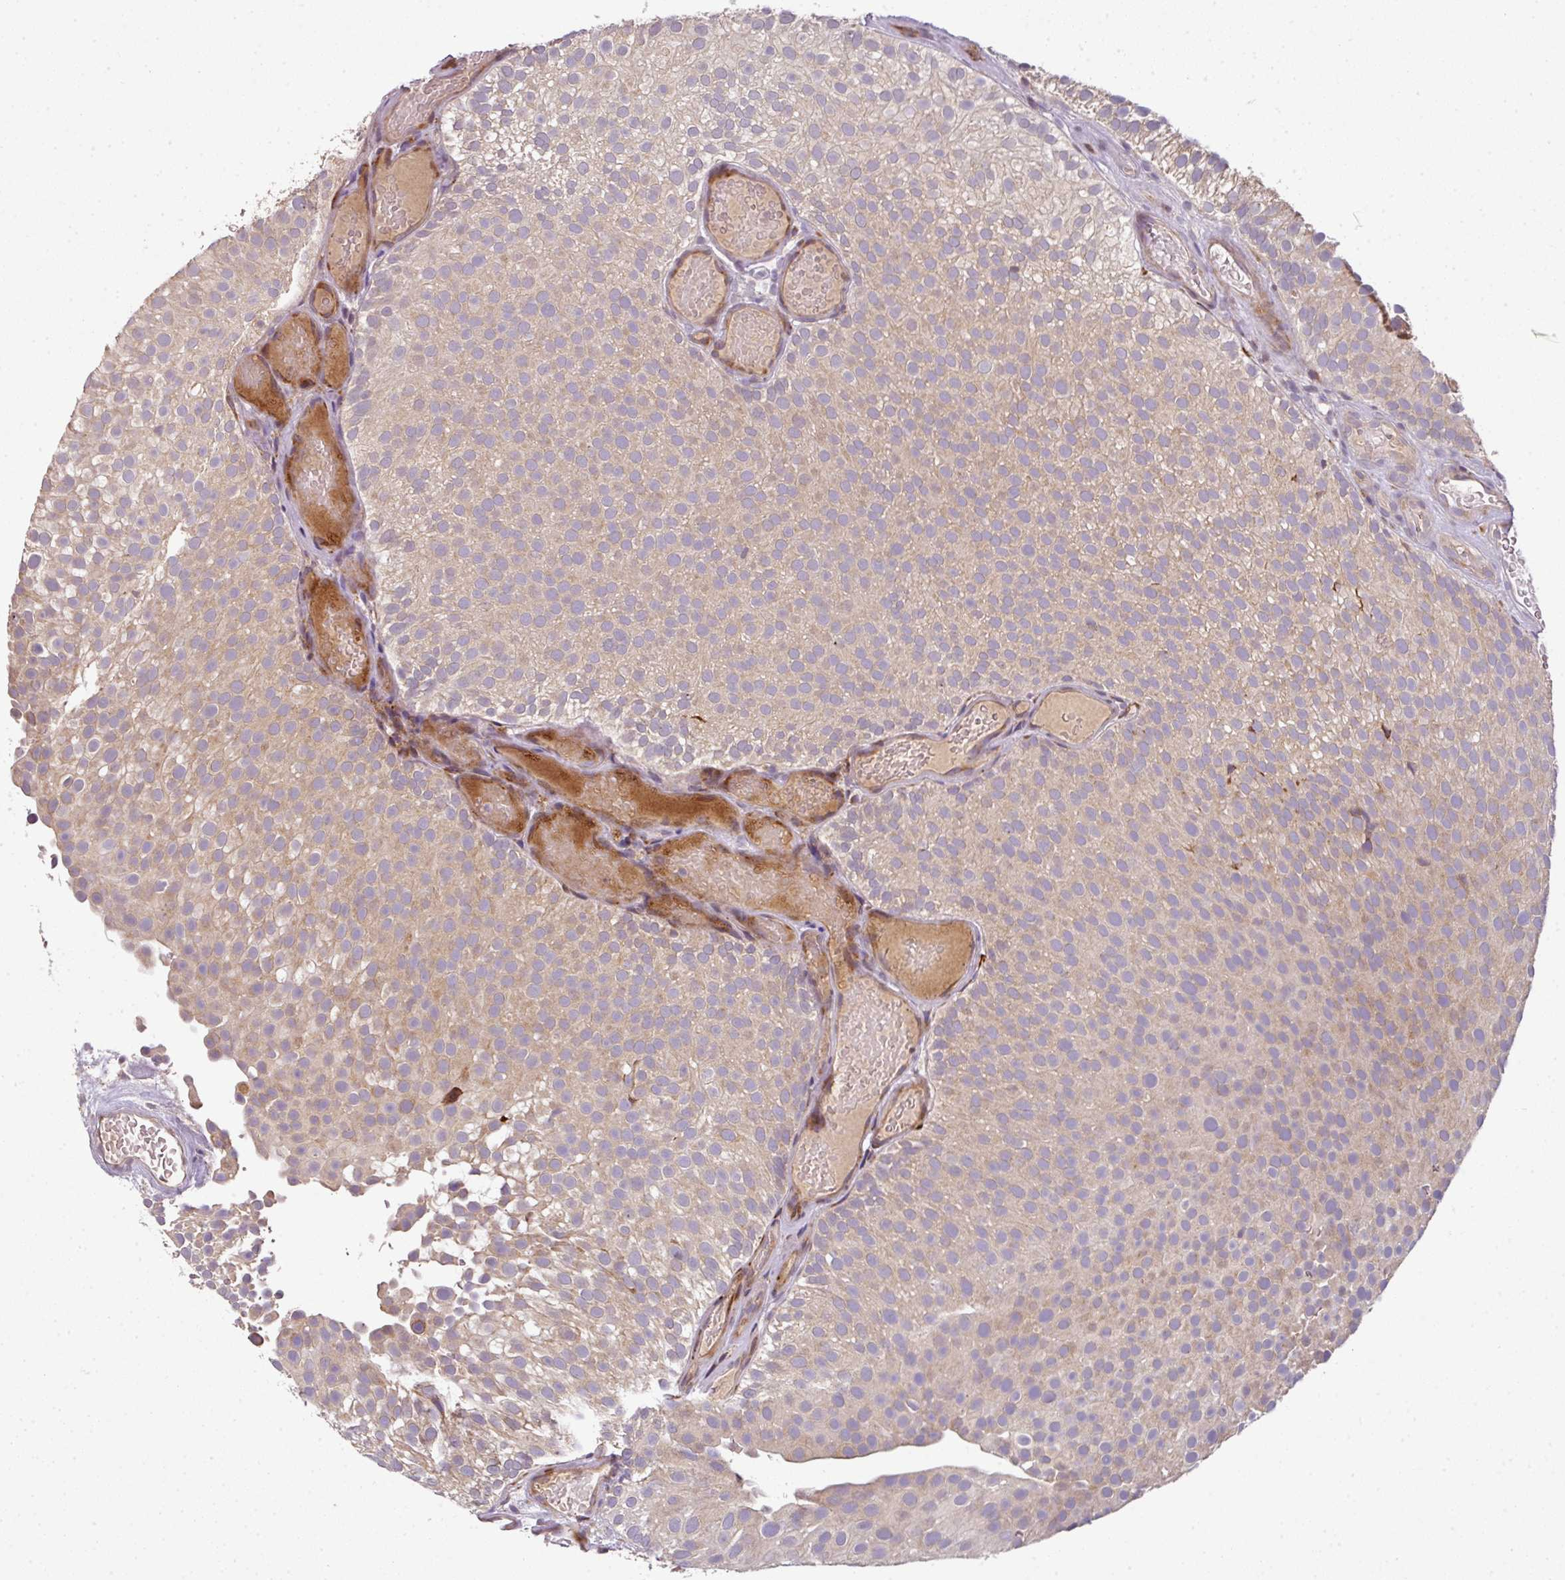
{"staining": {"intensity": "moderate", "quantity": "<25%", "location": "cytoplasmic/membranous"}, "tissue": "urothelial cancer", "cell_type": "Tumor cells", "image_type": "cancer", "snomed": [{"axis": "morphology", "description": "Urothelial carcinoma, Low grade"}, {"axis": "topography", "description": "Urinary bladder"}], "caption": "IHC staining of urothelial cancer, which demonstrates low levels of moderate cytoplasmic/membranous staining in approximately <25% of tumor cells indicating moderate cytoplasmic/membranous protein positivity. The staining was performed using DAB (3,3'-diaminobenzidine) (brown) for protein detection and nuclei were counterstained in hematoxylin (blue).", "gene": "SPCS3", "patient": {"sex": "male", "age": 78}}